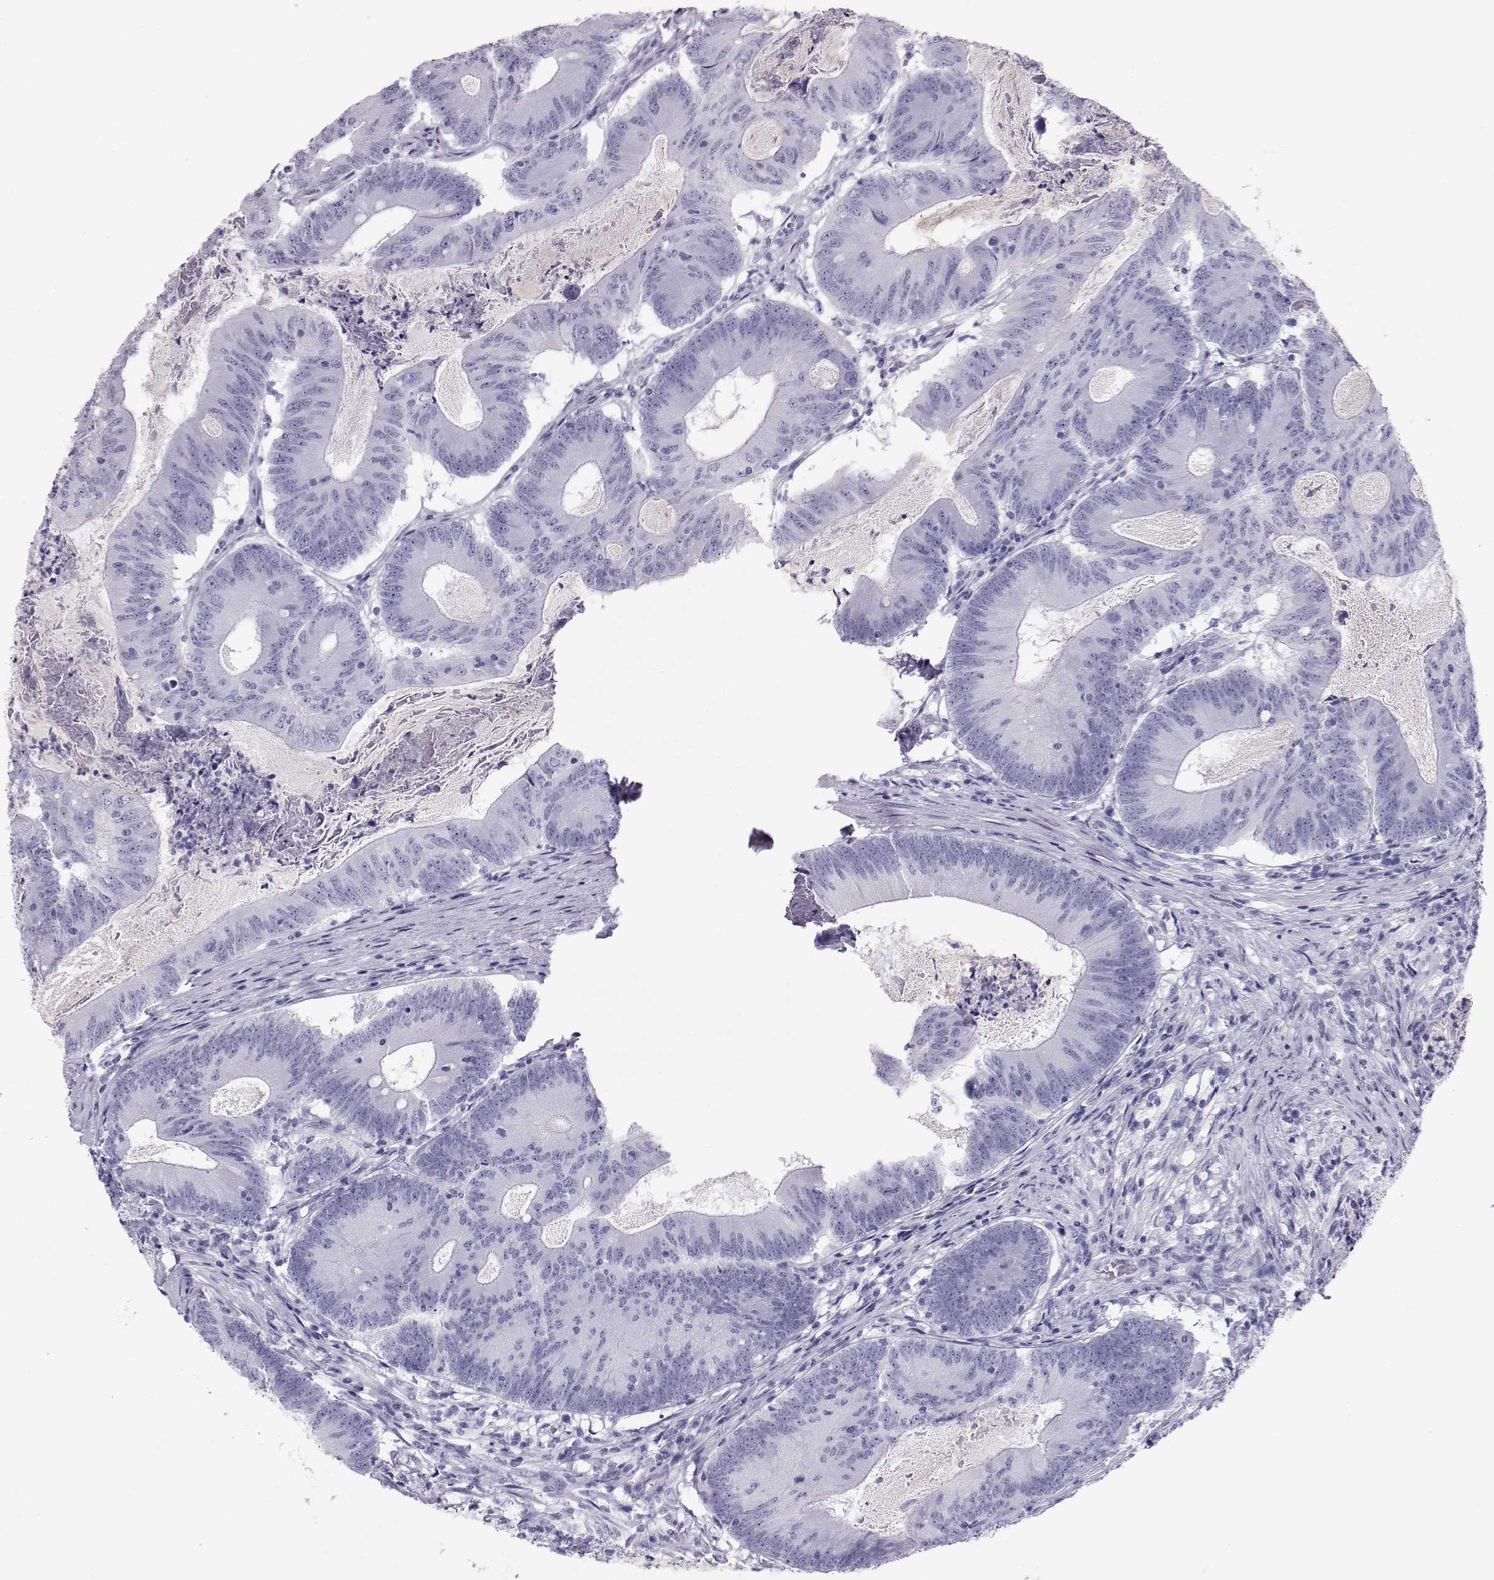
{"staining": {"intensity": "negative", "quantity": "none", "location": "none"}, "tissue": "colorectal cancer", "cell_type": "Tumor cells", "image_type": "cancer", "snomed": [{"axis": "morphology", "description": "Adenocarcinoma, NOS"}, {"axis": "topography", "description": "Colon"}], "caption": "IHC histopathology image of neoplastic tissue: colorectal cancer stained with DAB (3,3'-diaminobenzidine) shows no significant protein positivity in tumor cells.", "gene": "RD3", "patient": {"sex": "female", "age": 70}}